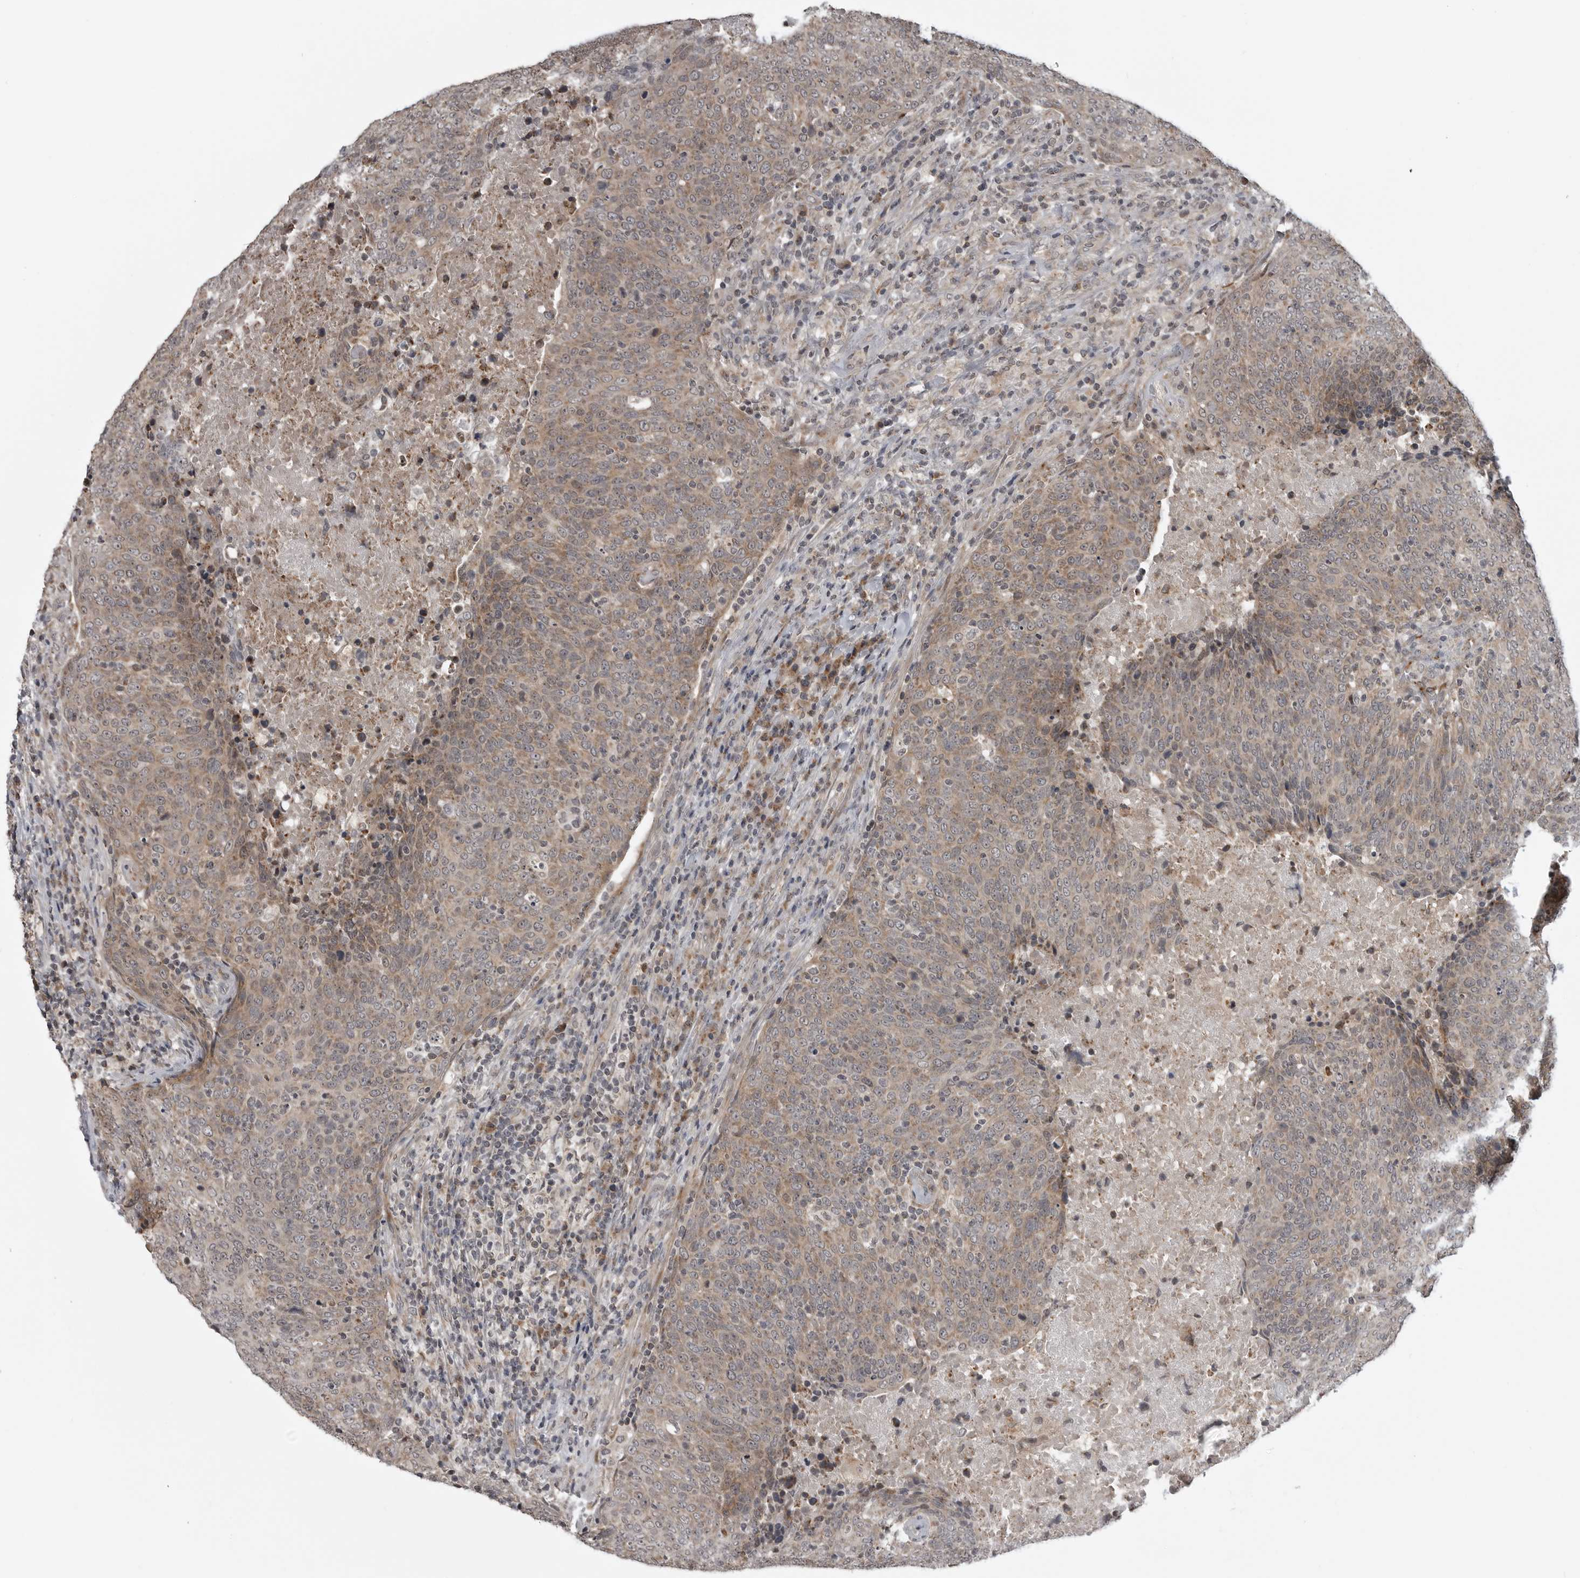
{"staining": {"intensity": "moderate", "quantity": ">75%", "location": "cytoplasmic/membranous"}, "tissue": "head and neck cancer", "cell_type": "Tumor cells", "image_type": "cancer", "snomed": [{"axis": "morphology", "description": "Squamous cell carcinoma, NOS"}, {"axis": "morphology", "description": "Squamous cell carcinoma, metastatic, NOS"}, {"axis": "topography", "description": "Lymph node"}, {"axis": "topography", "description": "Head-Neck"}], "caption": "This is an image of immunohistochemistry staining of metastatic squamous cell carcinoma (head and neck), which shows moderate expression in the cytoplasmic/membranous of tumor cells.", "gene": "FAAP100", "patient": {"sex": "male", "age": 62}}